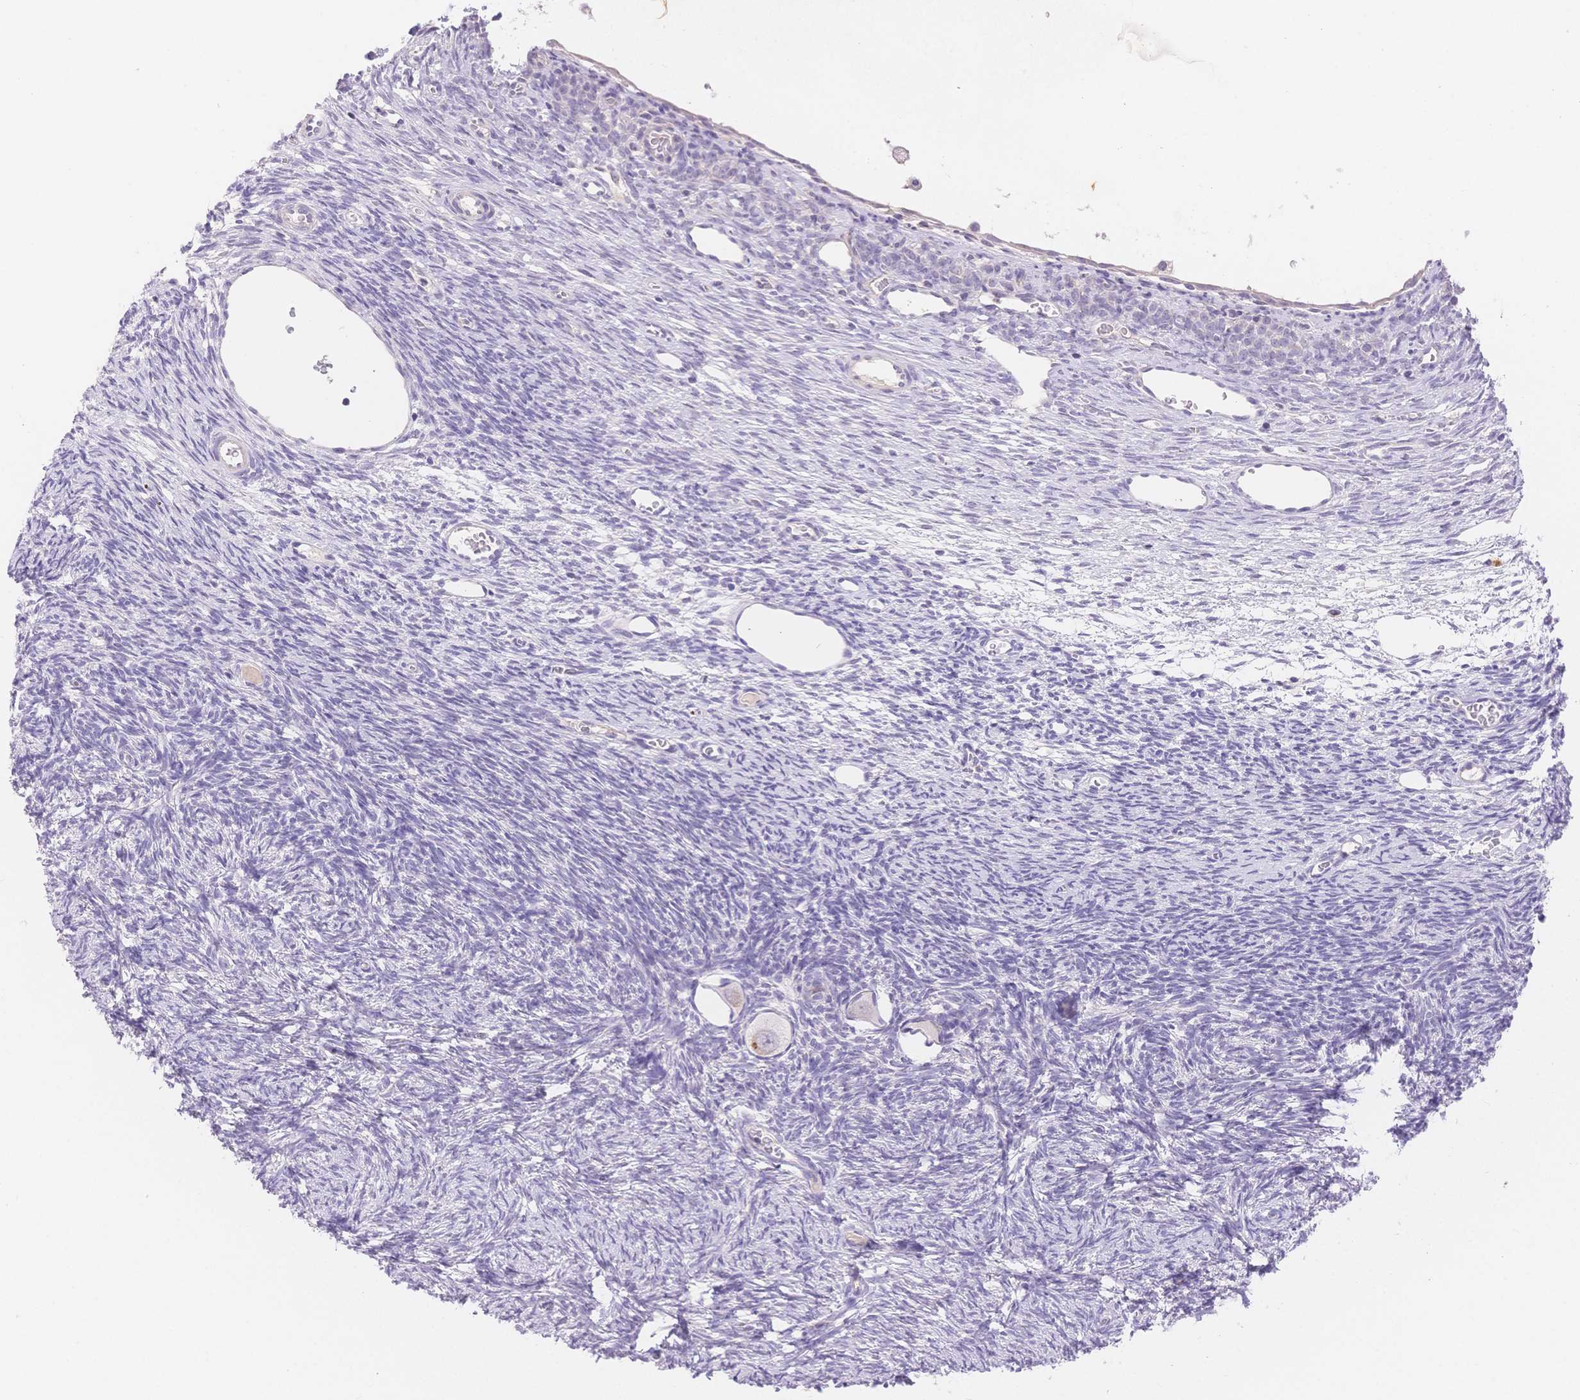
{"staining": {"intensity": "moderate", "quantity": "<25%", "location": "cytoplasmic/membranous"}, "tissue": "ovary", "cell_type": "Follicle cells", "image_type": "normal", "snomed": [{"axis": "morphology", "description": "Normal tissue, NOS"}, {"axis": "topography", "description": "Ovary"}], "caption": "High-power microscopy captured an immunohistochemistry photomicrograph of normal ovary, revealing moderate cytoplasmic/membranous expression in about <25% of follicle cells.", "gene": "MYOM1", "patient": {"sex": "female", "age": 34}}